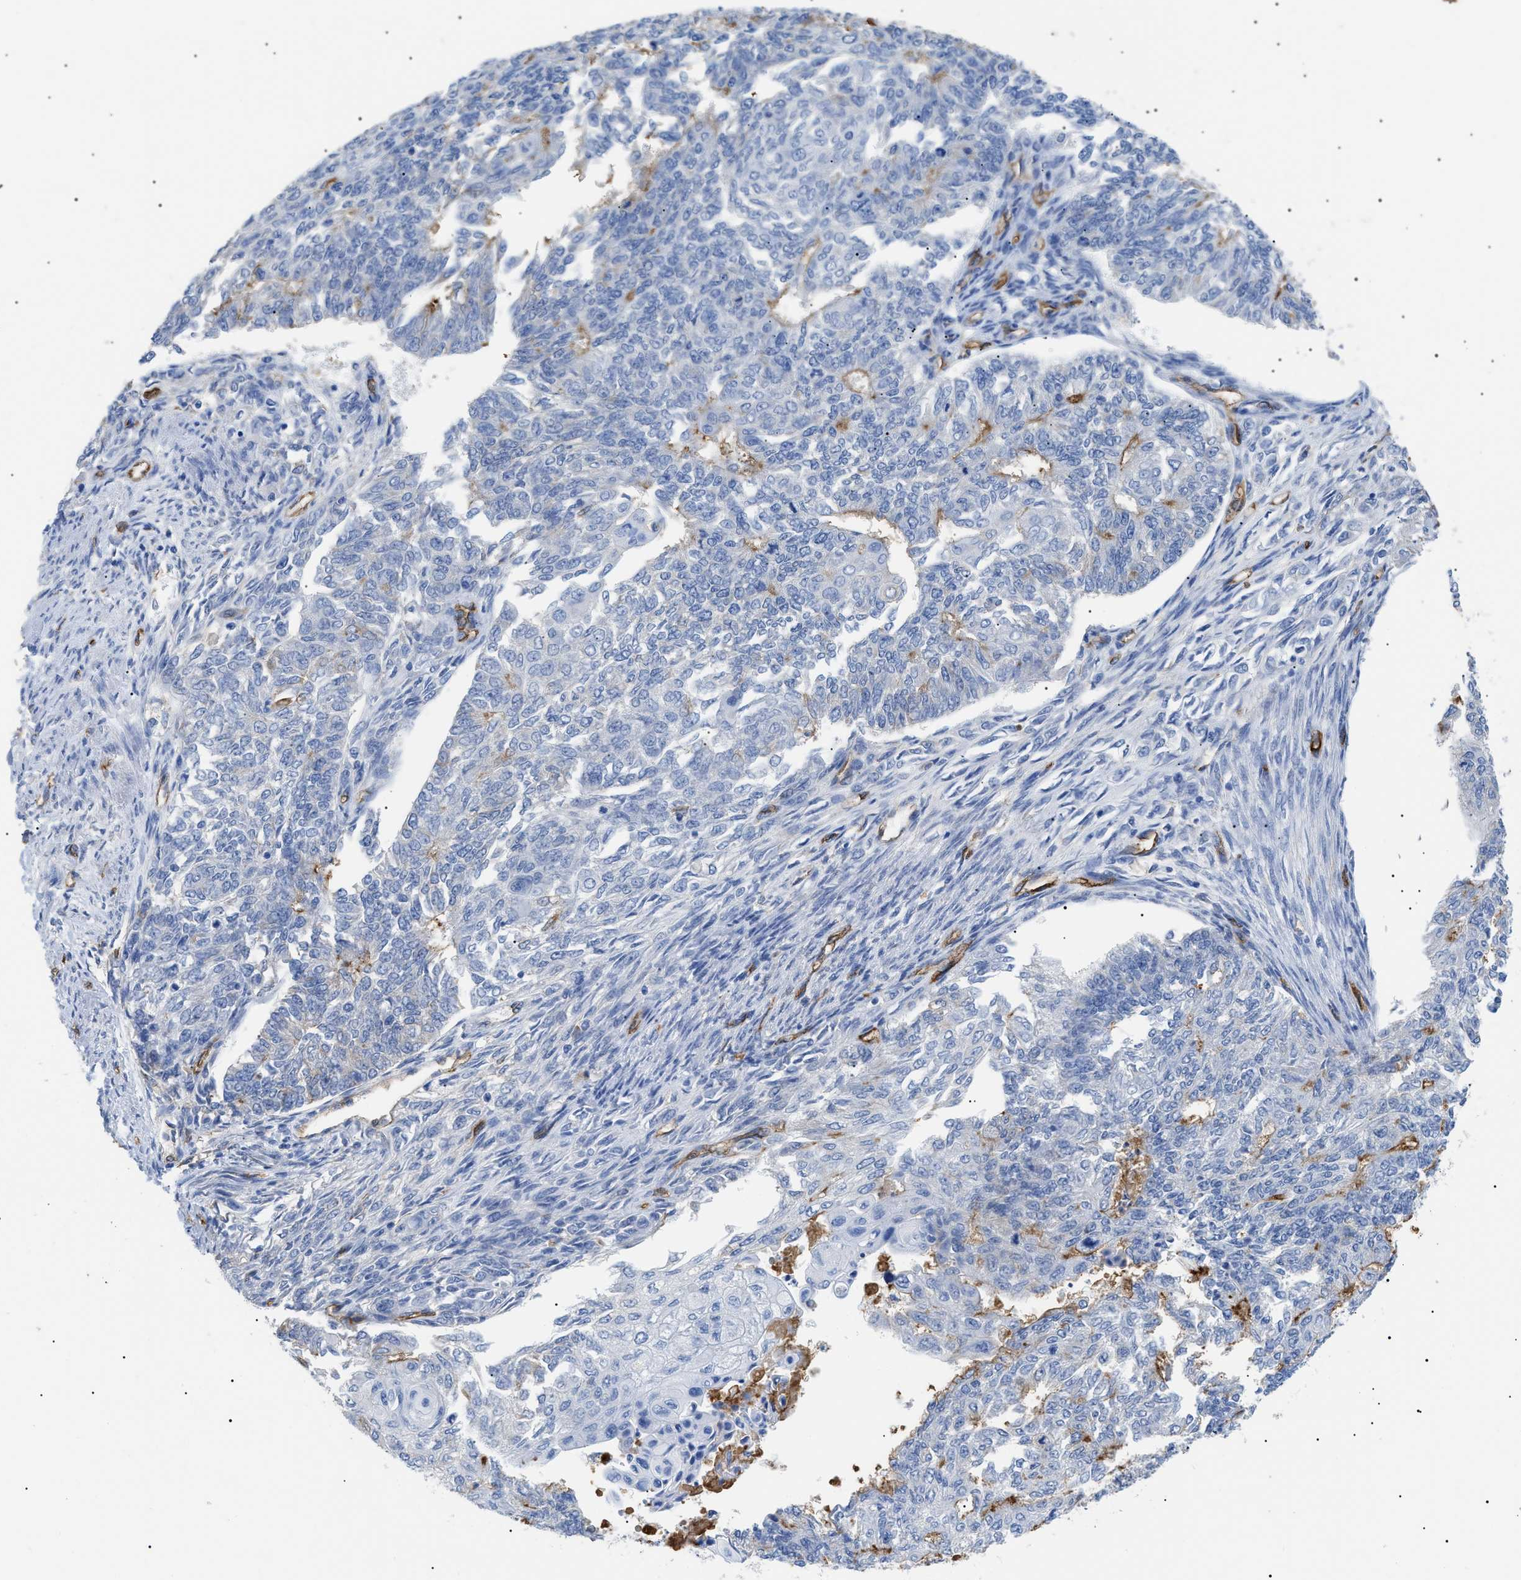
{"staining": {"intensity": "weak", "quantity": "<25%", "location": "cytoplasmic/membranous"}, "tissue": "endometrial cancer", "cell_type": "Tumor cells", "image_type": "cancer", "snomed": [{"axis": "morphology", "description": "Adenocarcinoma, NOS"}, {"axis": "topography", "description": "Endometrium"}], "caption": "Tumor cells are negative for protein expression in human endometrial cancer (adenocarcinoma). (Stains: DAB (3,3'-diaminobenzidine) IHC with hematoxylin counter stain, Microscopy: brightfield microscopy at high magnification).", "gene": "PODXL", "patient": {"sex": "female", "age": 32}}